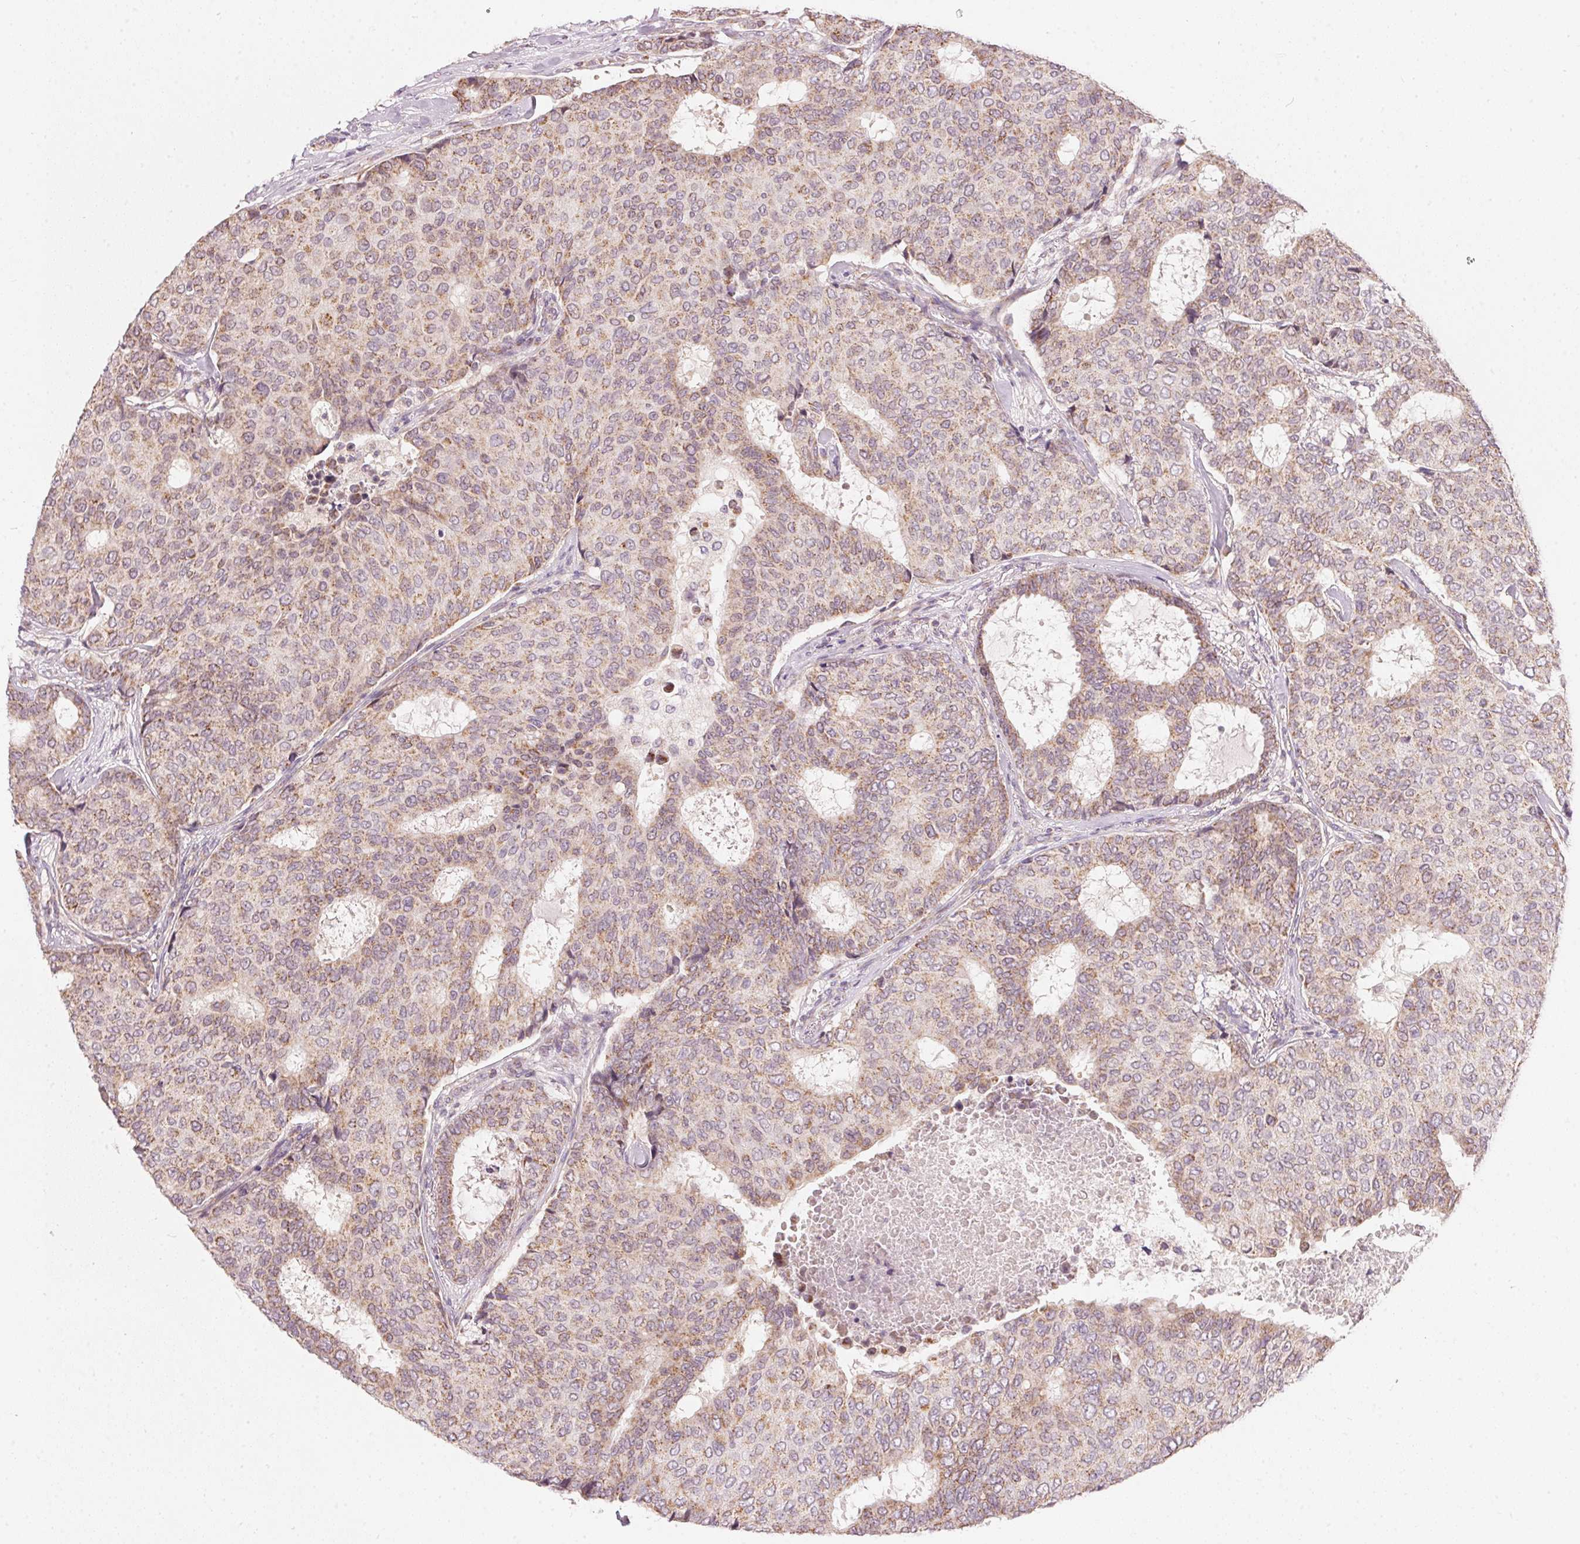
{"staining": {"intensity": "moderate", "quantity": ">75%", "location": "cytoplasmic/membranous"}, "tissue": "breast cancer", "cell_type": "Tumor cells", "image_type": "cancer", "snomed": [{"axis": "morphology", "description": "Duct carcinoma"}, {"axis": "topography", "description": "Breast"}], "caption": "Immunohistochemistry of human breast cancer displays medium levels of moderate cytoplasmic/membranous positivity in approximately >75% of tumor cells.", "gene": "COQ7", "patient": {"sex": "female", "age": 75}}